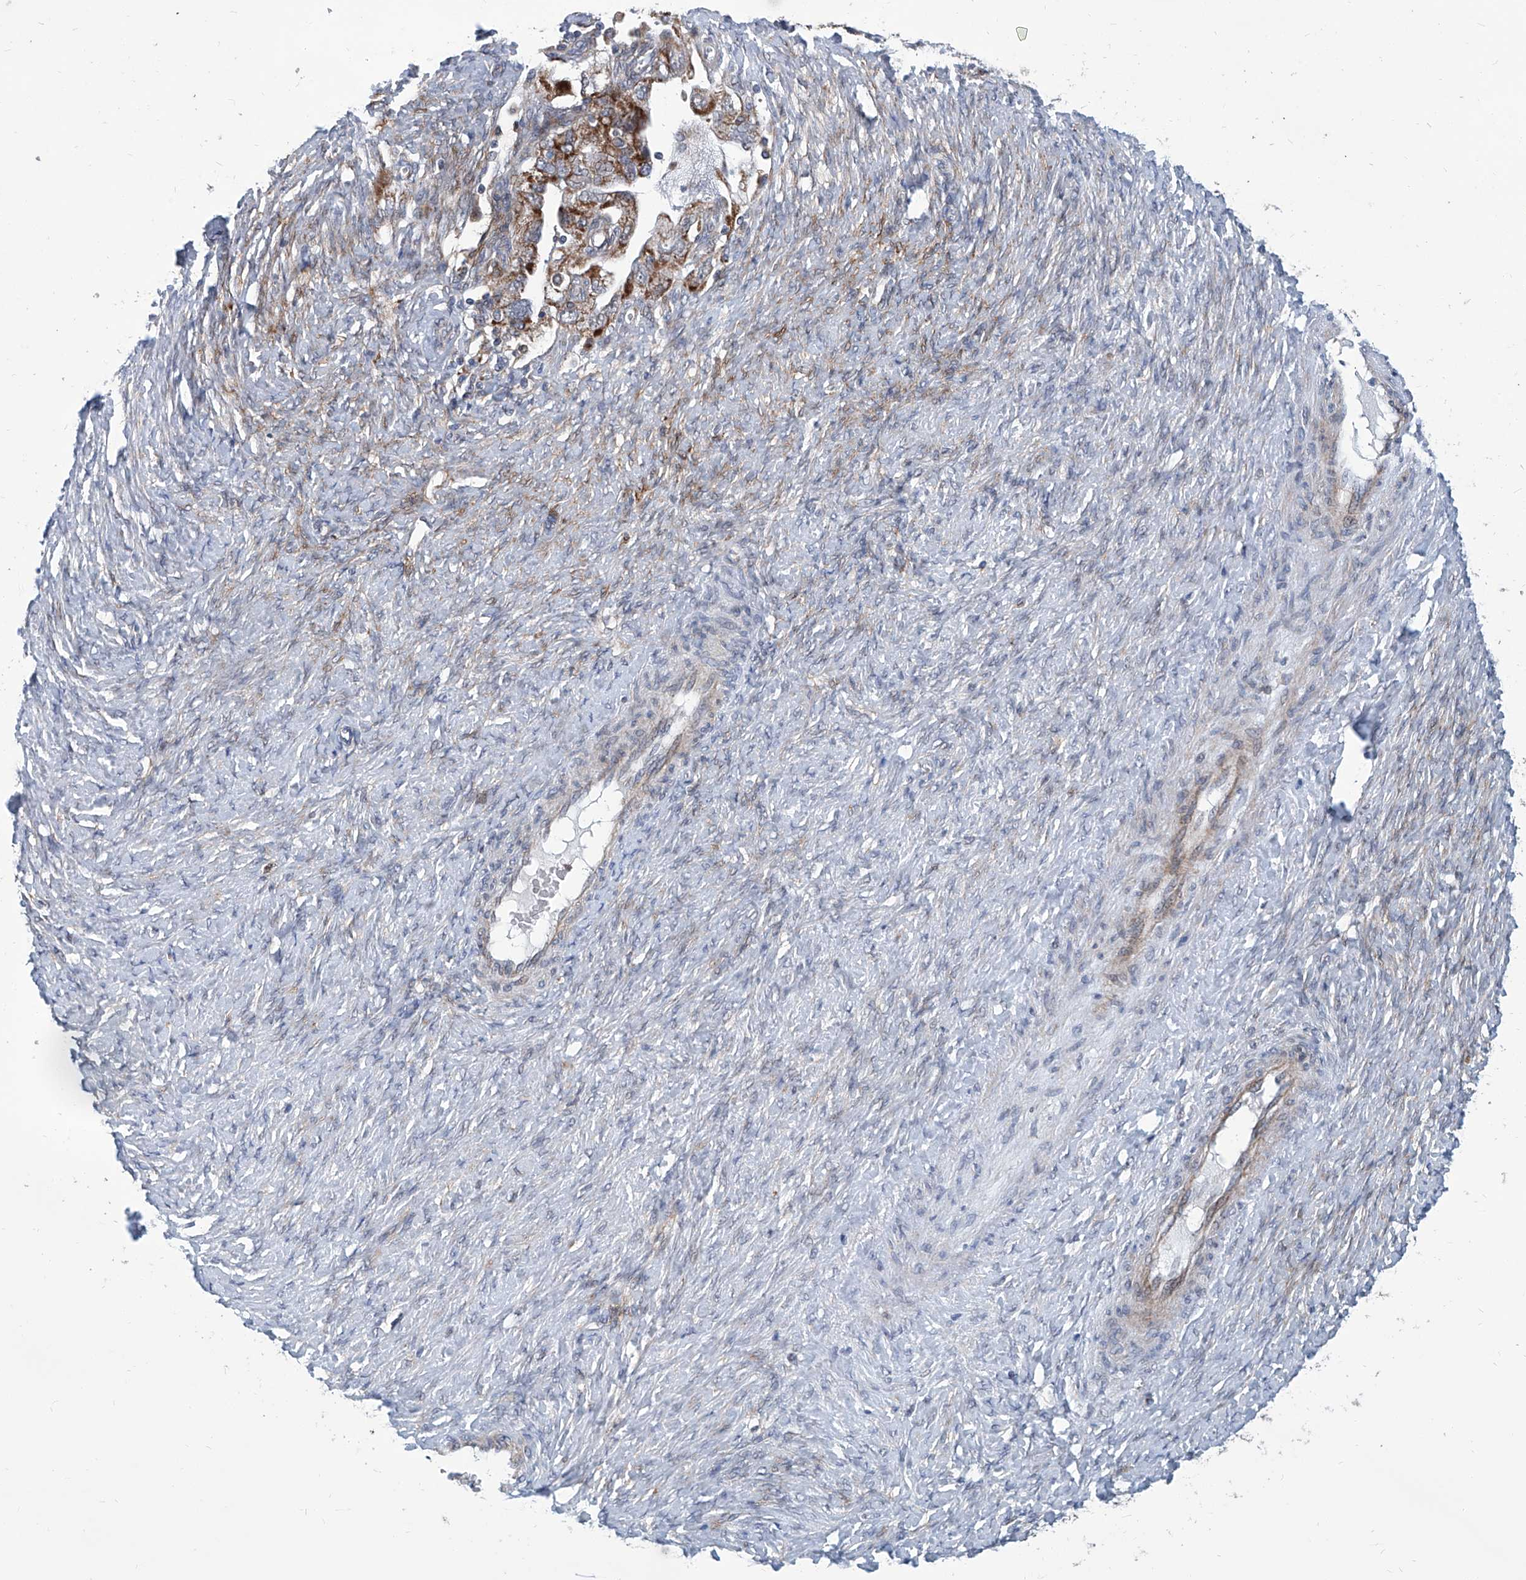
{"staining": {"intensity": "strong", "quantity": ">75%", "location": "cytoplasmic/membranous"}, "tissue": "ovarian cancer", "cell_type": "Tumor cells", "image_type": "cancer", "snomed": [{"axis": "morphology", "description": "Carcinoma, NOS"}, {"axis": "morphology", "description": "Cystadenocarcinoma, serous, NOS"}, {"axis": "topography", "description": "Ovary"}], "caption": "Ovarian carcinoma stained with DAB immunohistochemistry (IHC) shows high levels of strong cytoplasmic/membranous staining in about >75% of tumor cells. (Stains: DAB in brown, nuclei in blue, Microscopy: brightfield microscopy at high magnification).", "gene": "USP48", "patient": {"sex": "female", "age": 69}}